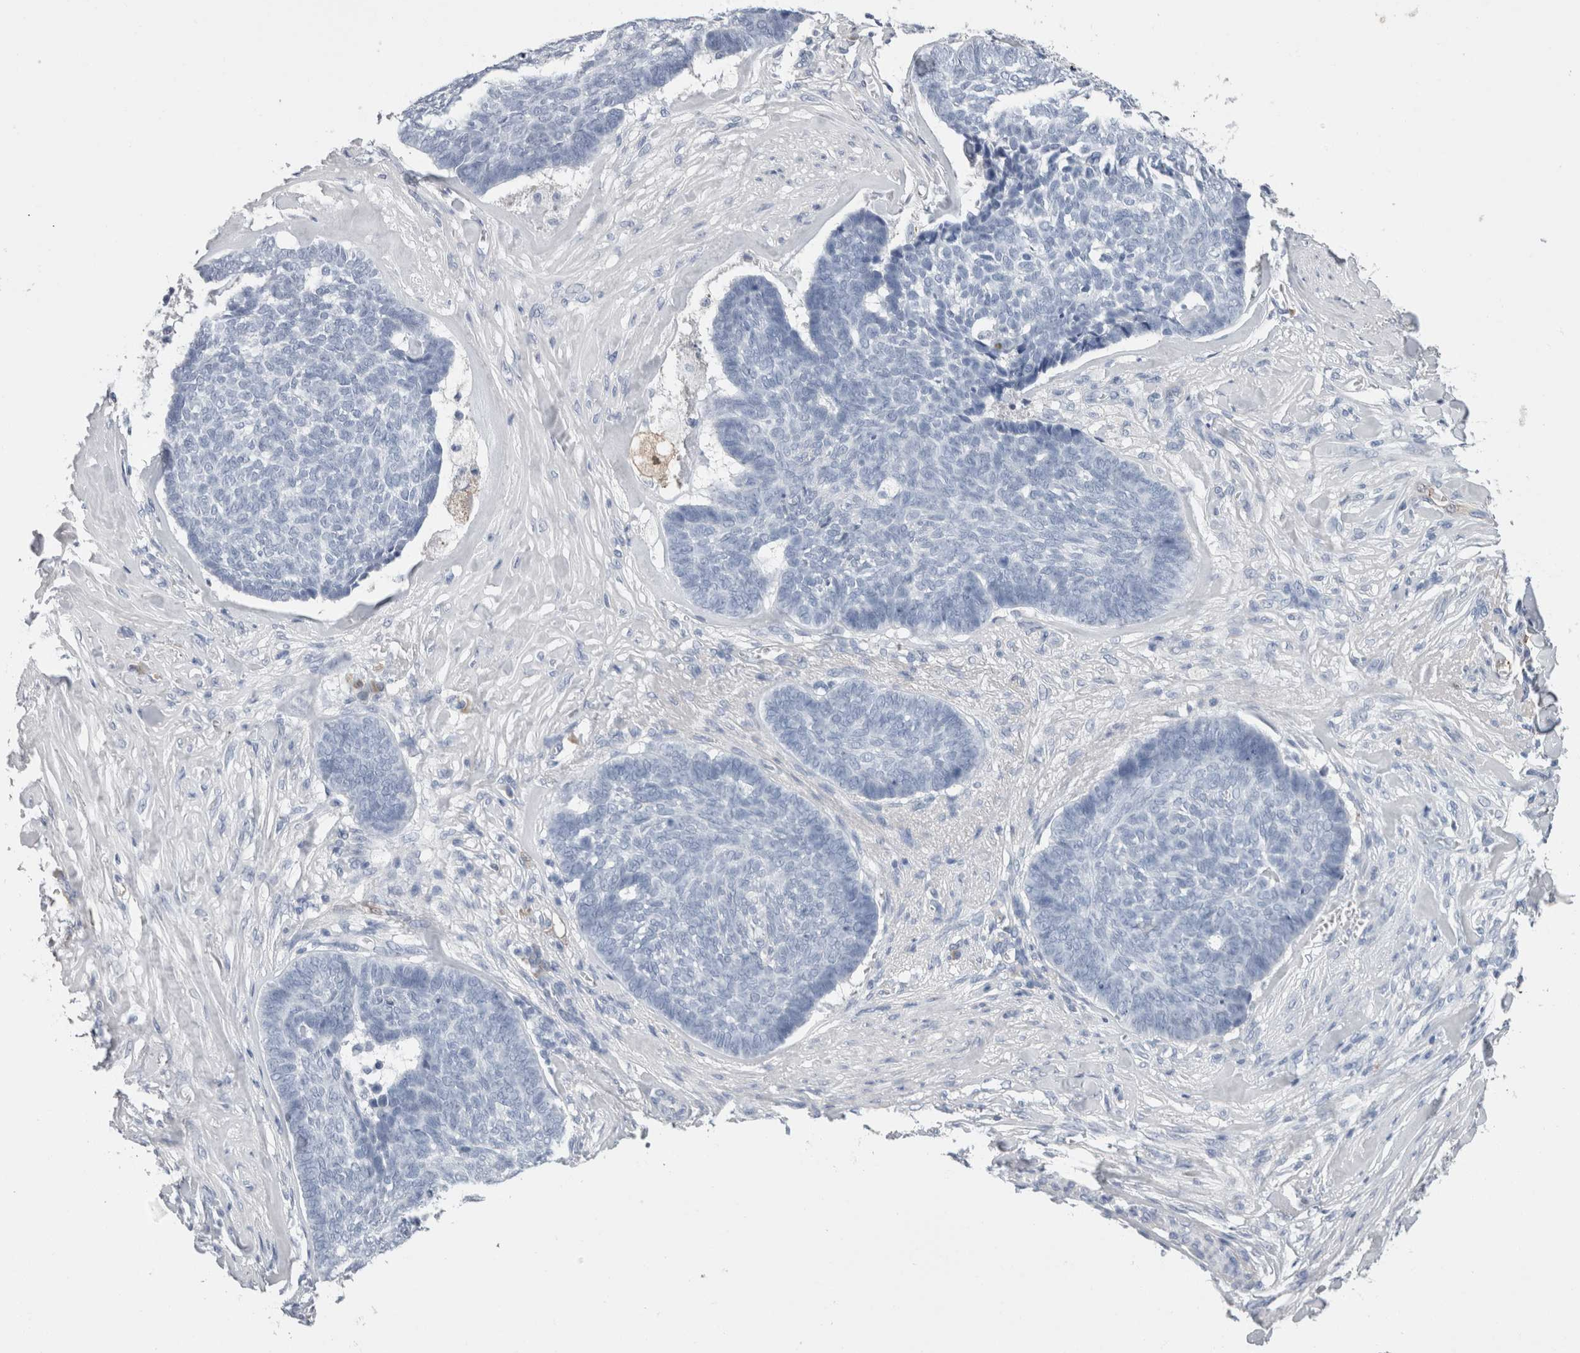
{"staining": {"intensity": "negative", "quantity": "none", "location": "none"}, "tissue": "skin cancer", "cell_type": "Tumor cells", "image_type": "cancer", "snomed": [{"axis": "morphology", "description": "Basal cell carcinoma"}, {"axis": "topography", "description": "Skin"}], "caption": "Skin basal cell carcinoma was stained to show a protein in brown. There is no significant positivity in tumor cells. The staining was performed using DAB to visualize the protein expression in brown, while the nuclei were stained in blue with hematoxylin (Magnification: 20x).", "gene": "FABP4", "patient": {"sex": "male", "age": 84}}